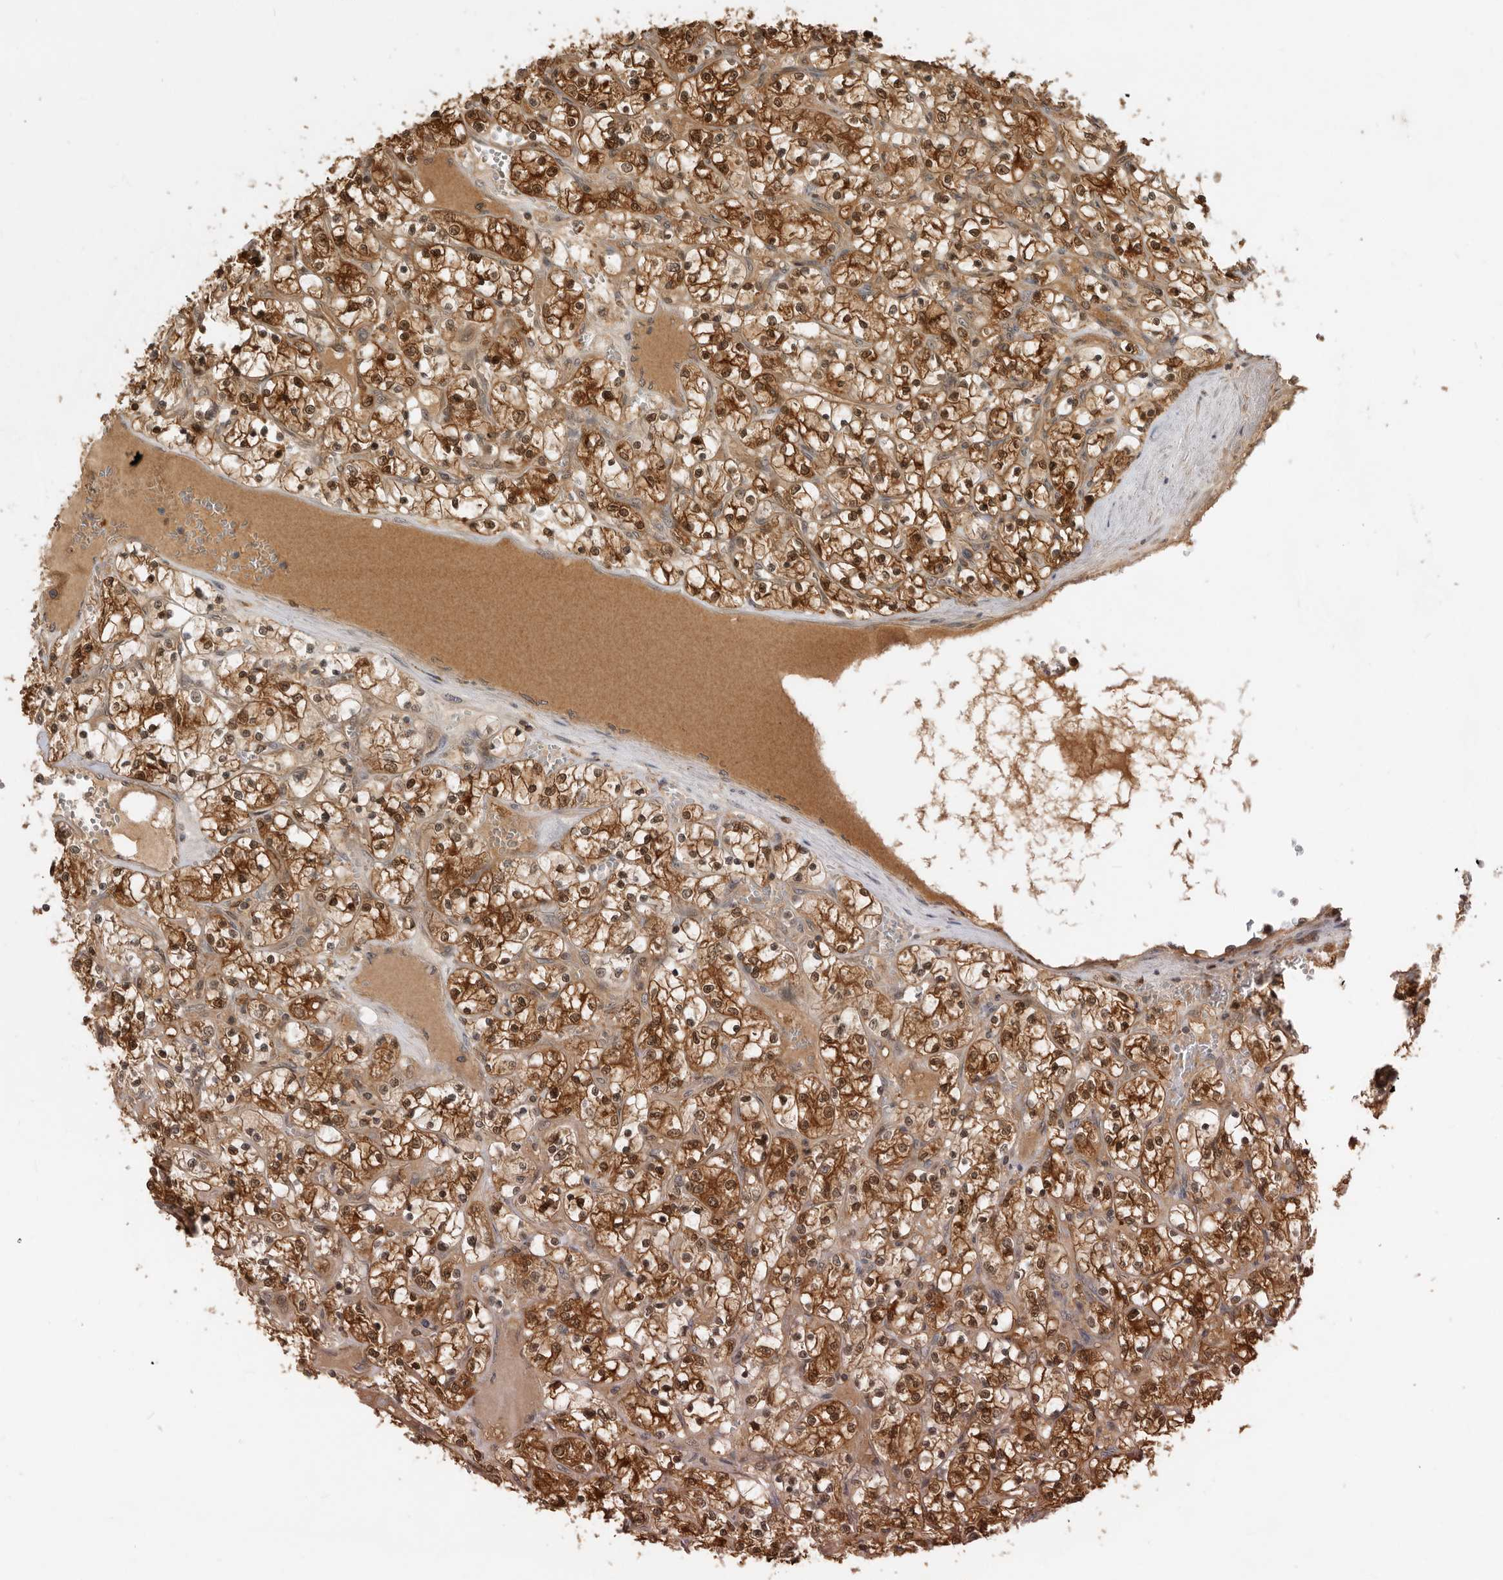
{"staining": {"intensity": "strong", "quantity": ">75%", "location": "cytoplasmic/membranous,nuclear"}, "tissue": "renal cancer", "cell_type": "Tumor cells", "image_type": "cancer", "snomed": [{"axis": "morphology", "description": "Adenocarcinoma, NOS"}, {"axis": "topography", "description": "Kidney"}], "caption": "Immunohistochemical staining of renal adenocarcinoma demonstrates high levels of strong cytoplasmic/membranous and nuclear protein positivity in approximately >75% of tumor cells. Using DAB (3,3'-diaminobenzidine) (brown) and hematoxylin (blue) stains, captured at high magnification using brightfield microscopy.", "gene": "ADPRS", "patient": {"sex": "female", "age": 69}}